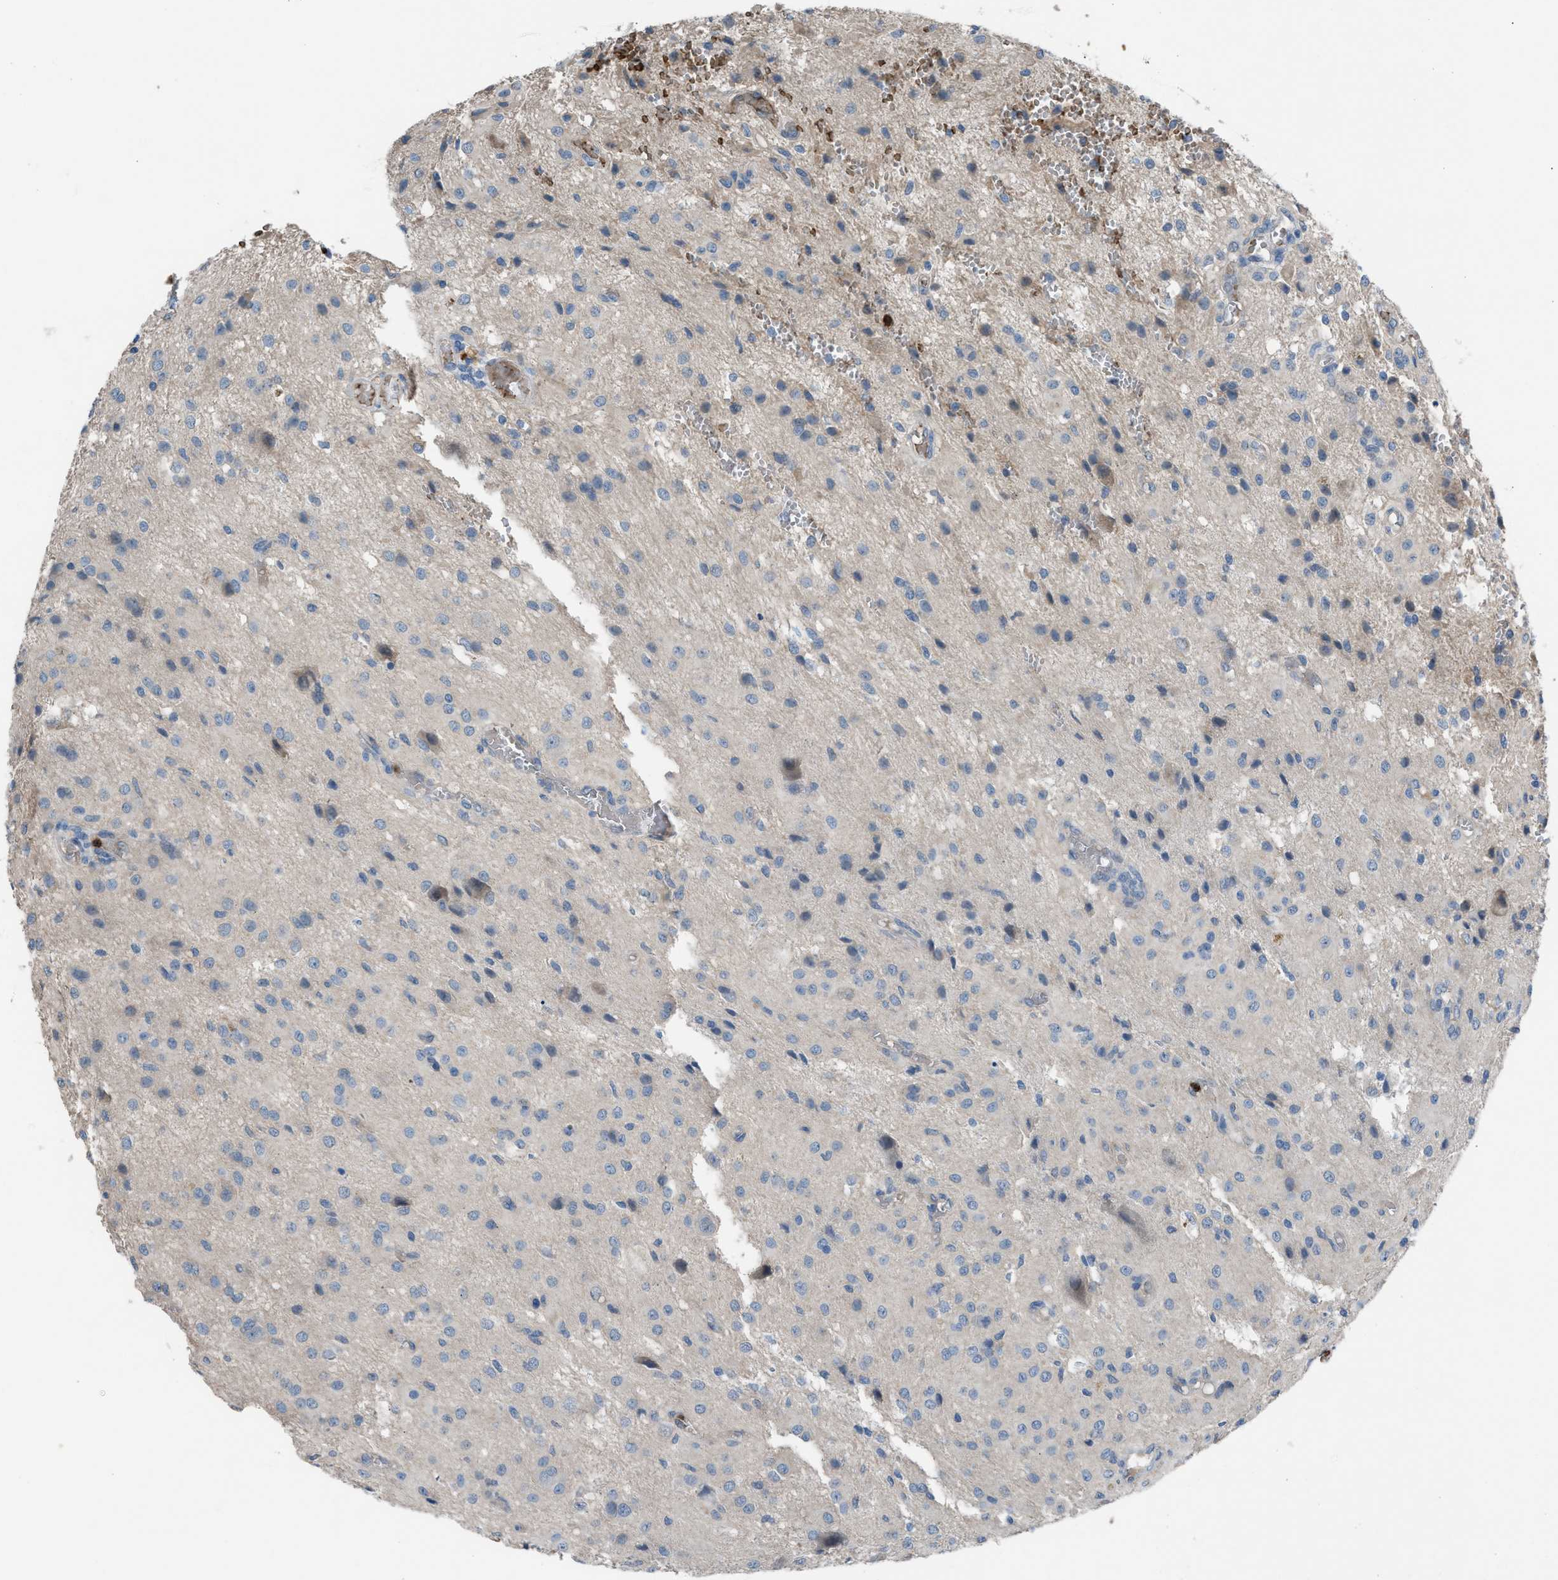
{"staining": {"intensity": "negative", "quantity": "none", "location": "none"}, "tissue": "glioma", "cell_type": "Tumor cells", "image_type": "cancer", "snomed": [{"axis": "morphology", "description": "Glioma, malignant, High grade"}, {"axis": "topography", "description": "Brain"}], "caption": "High power microscopy image of an IHC micrograph of malignant glioma (high-grade), revealing no significant positivity in tumor cells.", "gene": "CFAP77", "patient": {"sex": "female", "age": 59}}